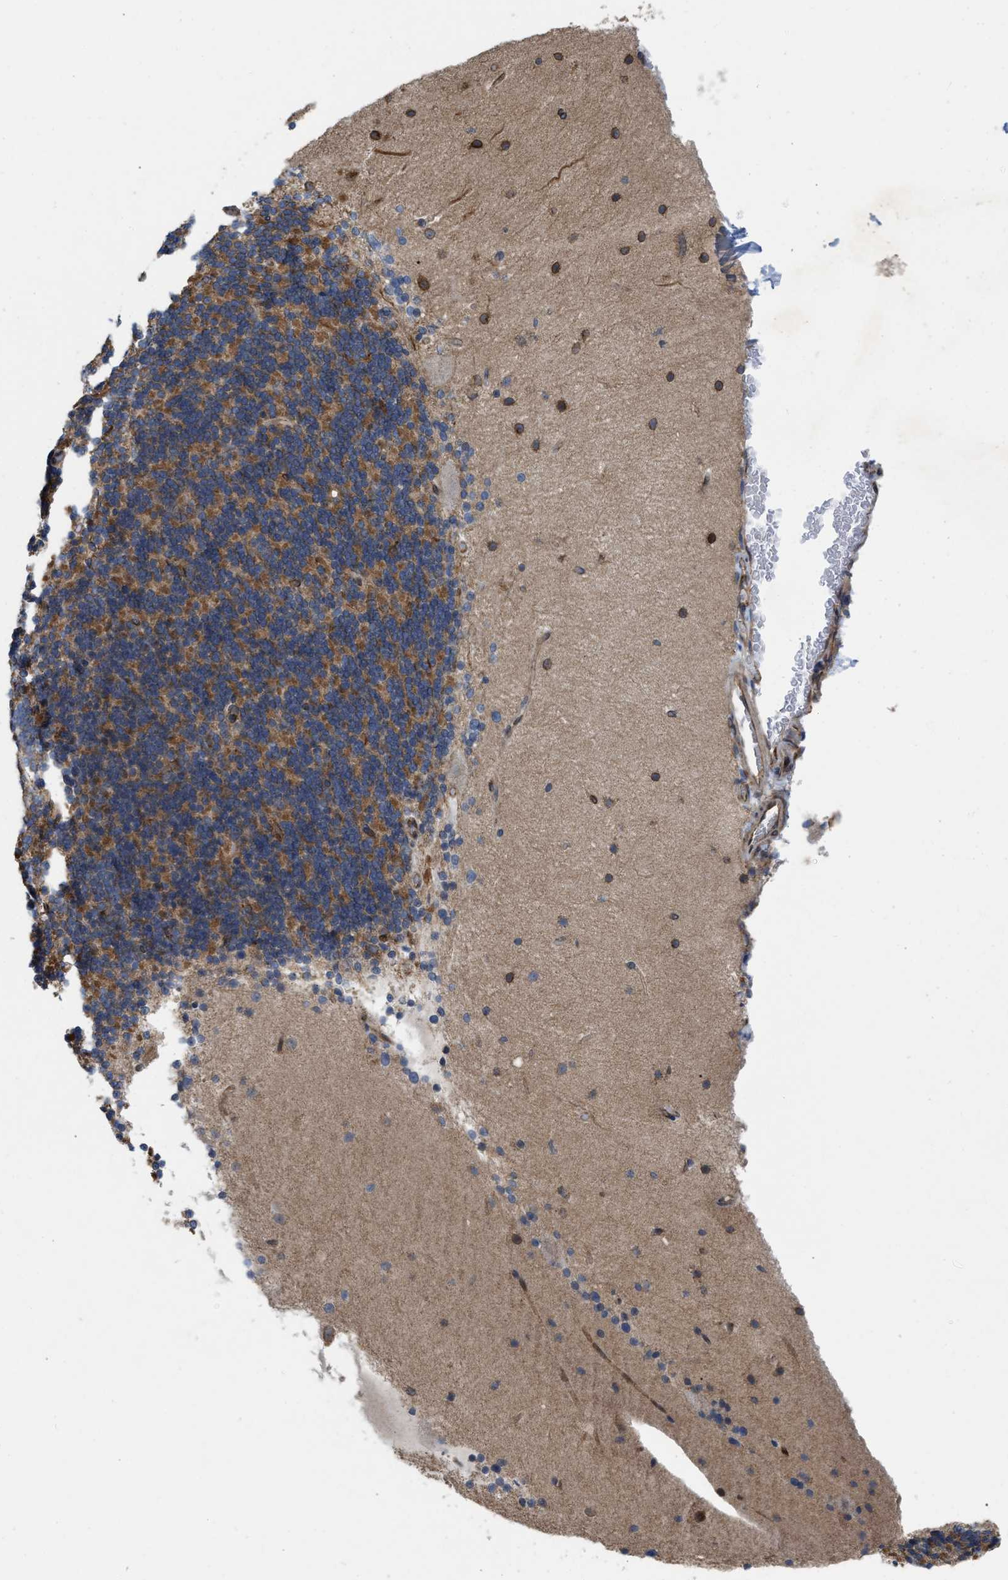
{"staining": {"intensity": "moderate", "quantity": "25%-75%", "location": "cytoplasmic/membranous"}, "tissue": "cerebellum", "cell_type": "Cells in granular layer", "image_type": "normal", "snomed": [{"axis": "morphology", "description": "Normal tissue, NOS"}, {"axis": "topography", "description": "Cerebellum"}], "caption": "This is a histology image of IHC staining of unremarkable cerebellum, which shows moderate positivity in the cytoplasmic/membranous of cells in granular layer.", "gene": "EOGT", "patient": {"sex": "female", "age": 54}}